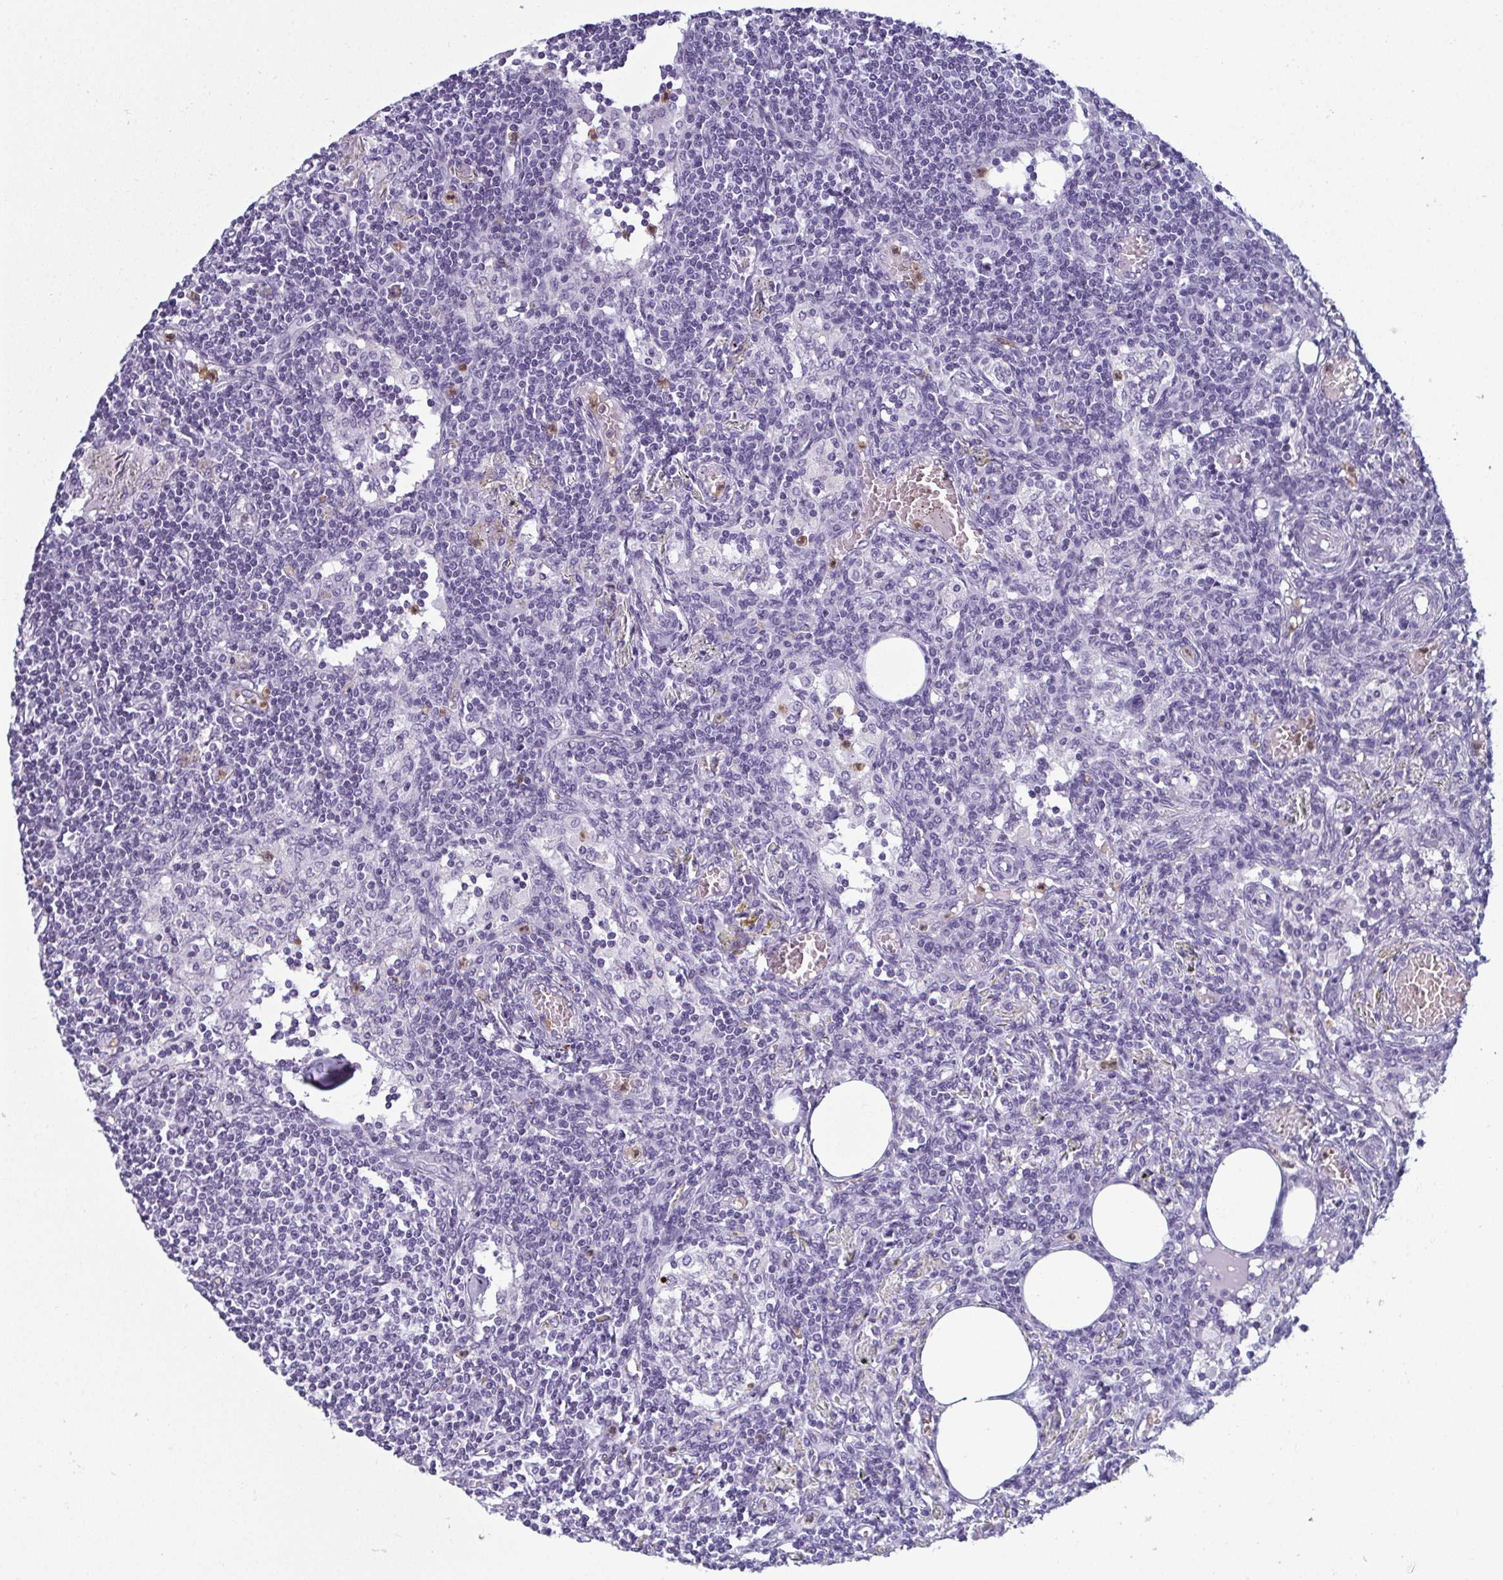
{"staining": {"intensity": "negative", "quantity": "none", "location": "none"}, "tissue": "lymph node", "cell_type": "Germinal center cells", "image_type": "normal", "snomed": [{"axis": "morphology", "description": "Normal tissue, NOS"}, {"axis": "topography", "description": "Lymph node"}], "caption": "IHC photomicrograph of normal human lymph node stained for a protein (brown), which reveals no positivity in germinal center cells.", "gene": "CDA", "patient": {"sex": "female", "age": 69}}